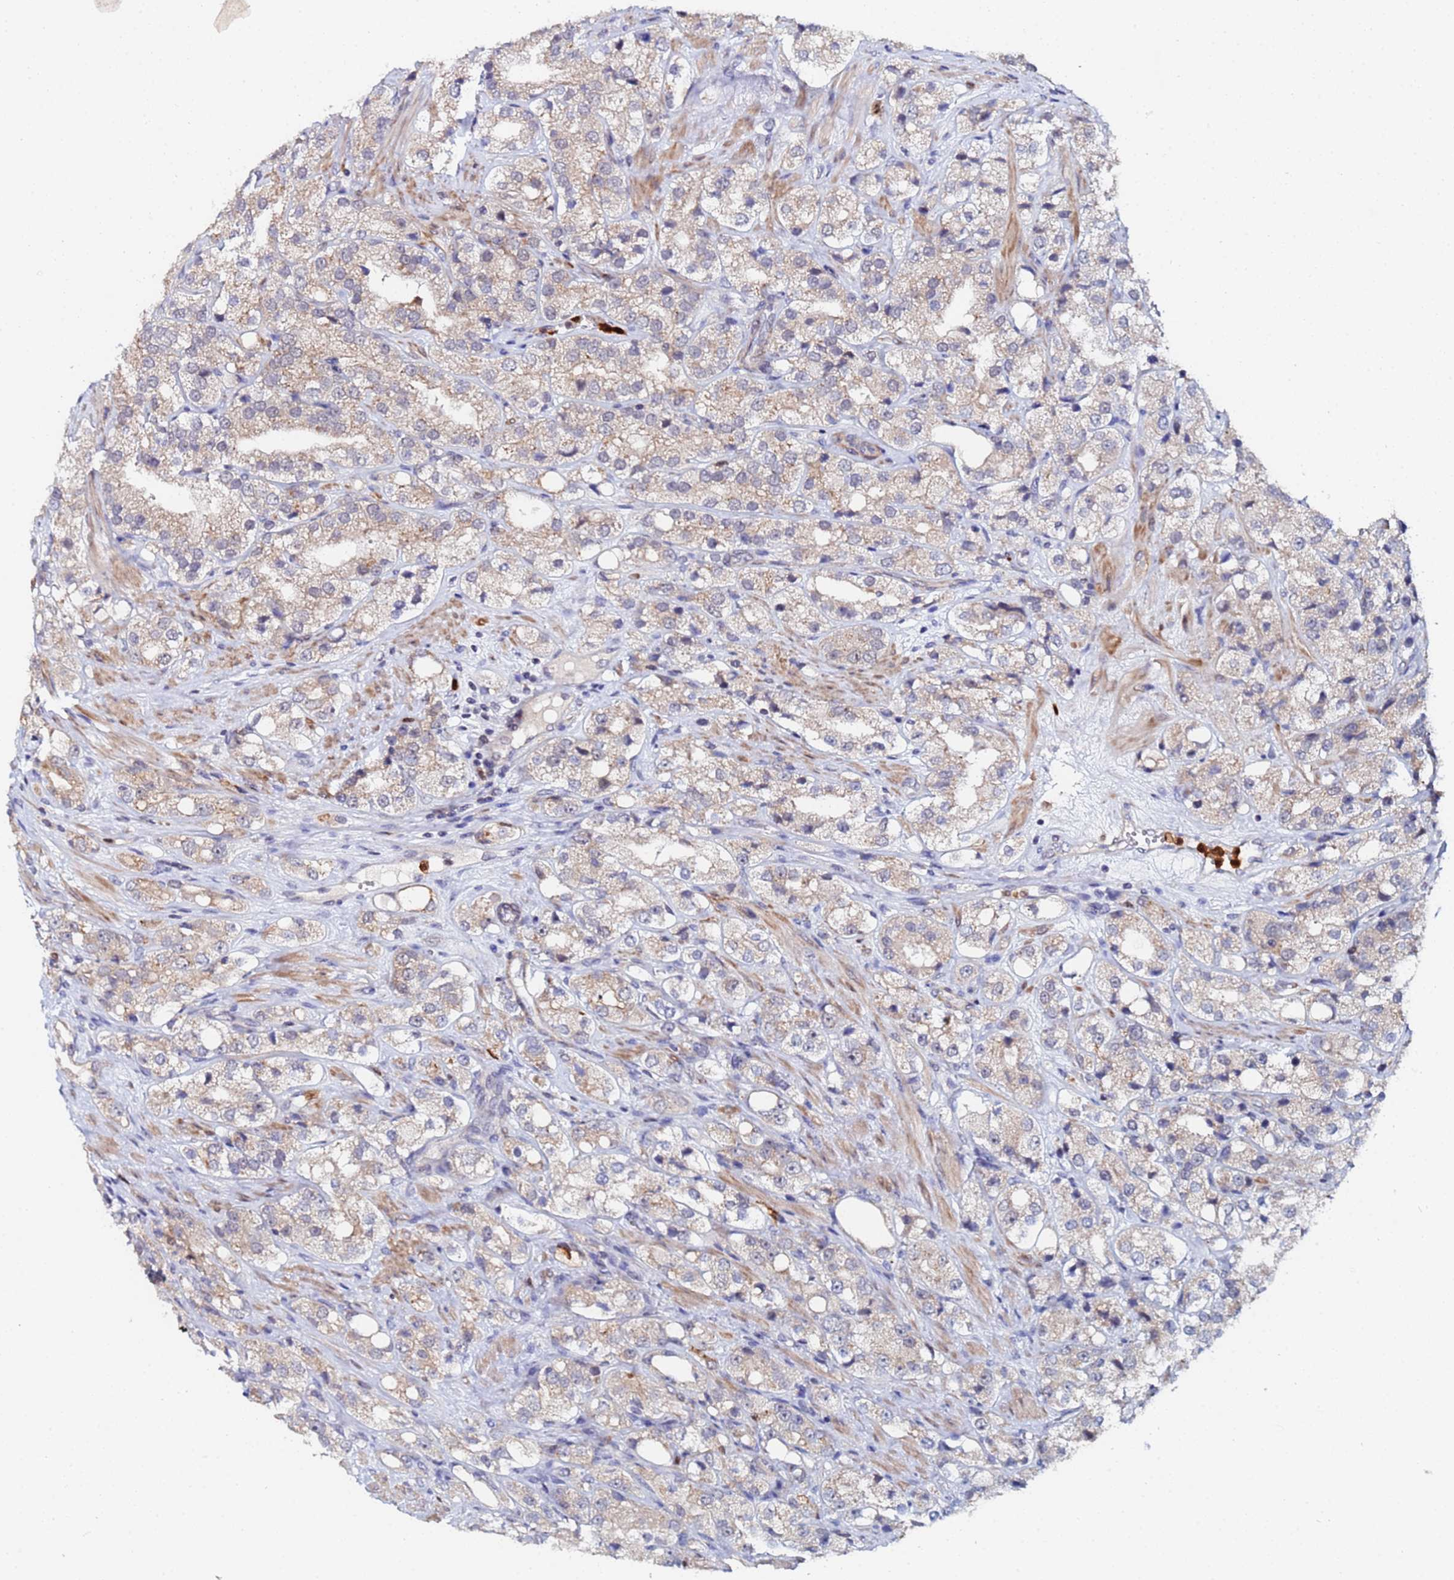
{"staining": {"intensity": "moderate", "quantity": ">75%", "location": "cytoplasmic/membranous"}, "tissue": "prostate cancer", "cell_type": "Tumor cells", "image_type": "cancer", "snomed": [{"axis": "morphology", "description": "Adenocarcinoma, NOS"}, {"axis": "topography", "description": "Prostate"}], "caption": "Approximately >75% of tumor cells in adenocarcinoma (prostate) demonstrate moderate cytoplasmic/membranous protein positivity as visualized by brown immunohistochemical staining.", "gene": "MTCL1", "patient": {"sex": "male", "age": 79}}